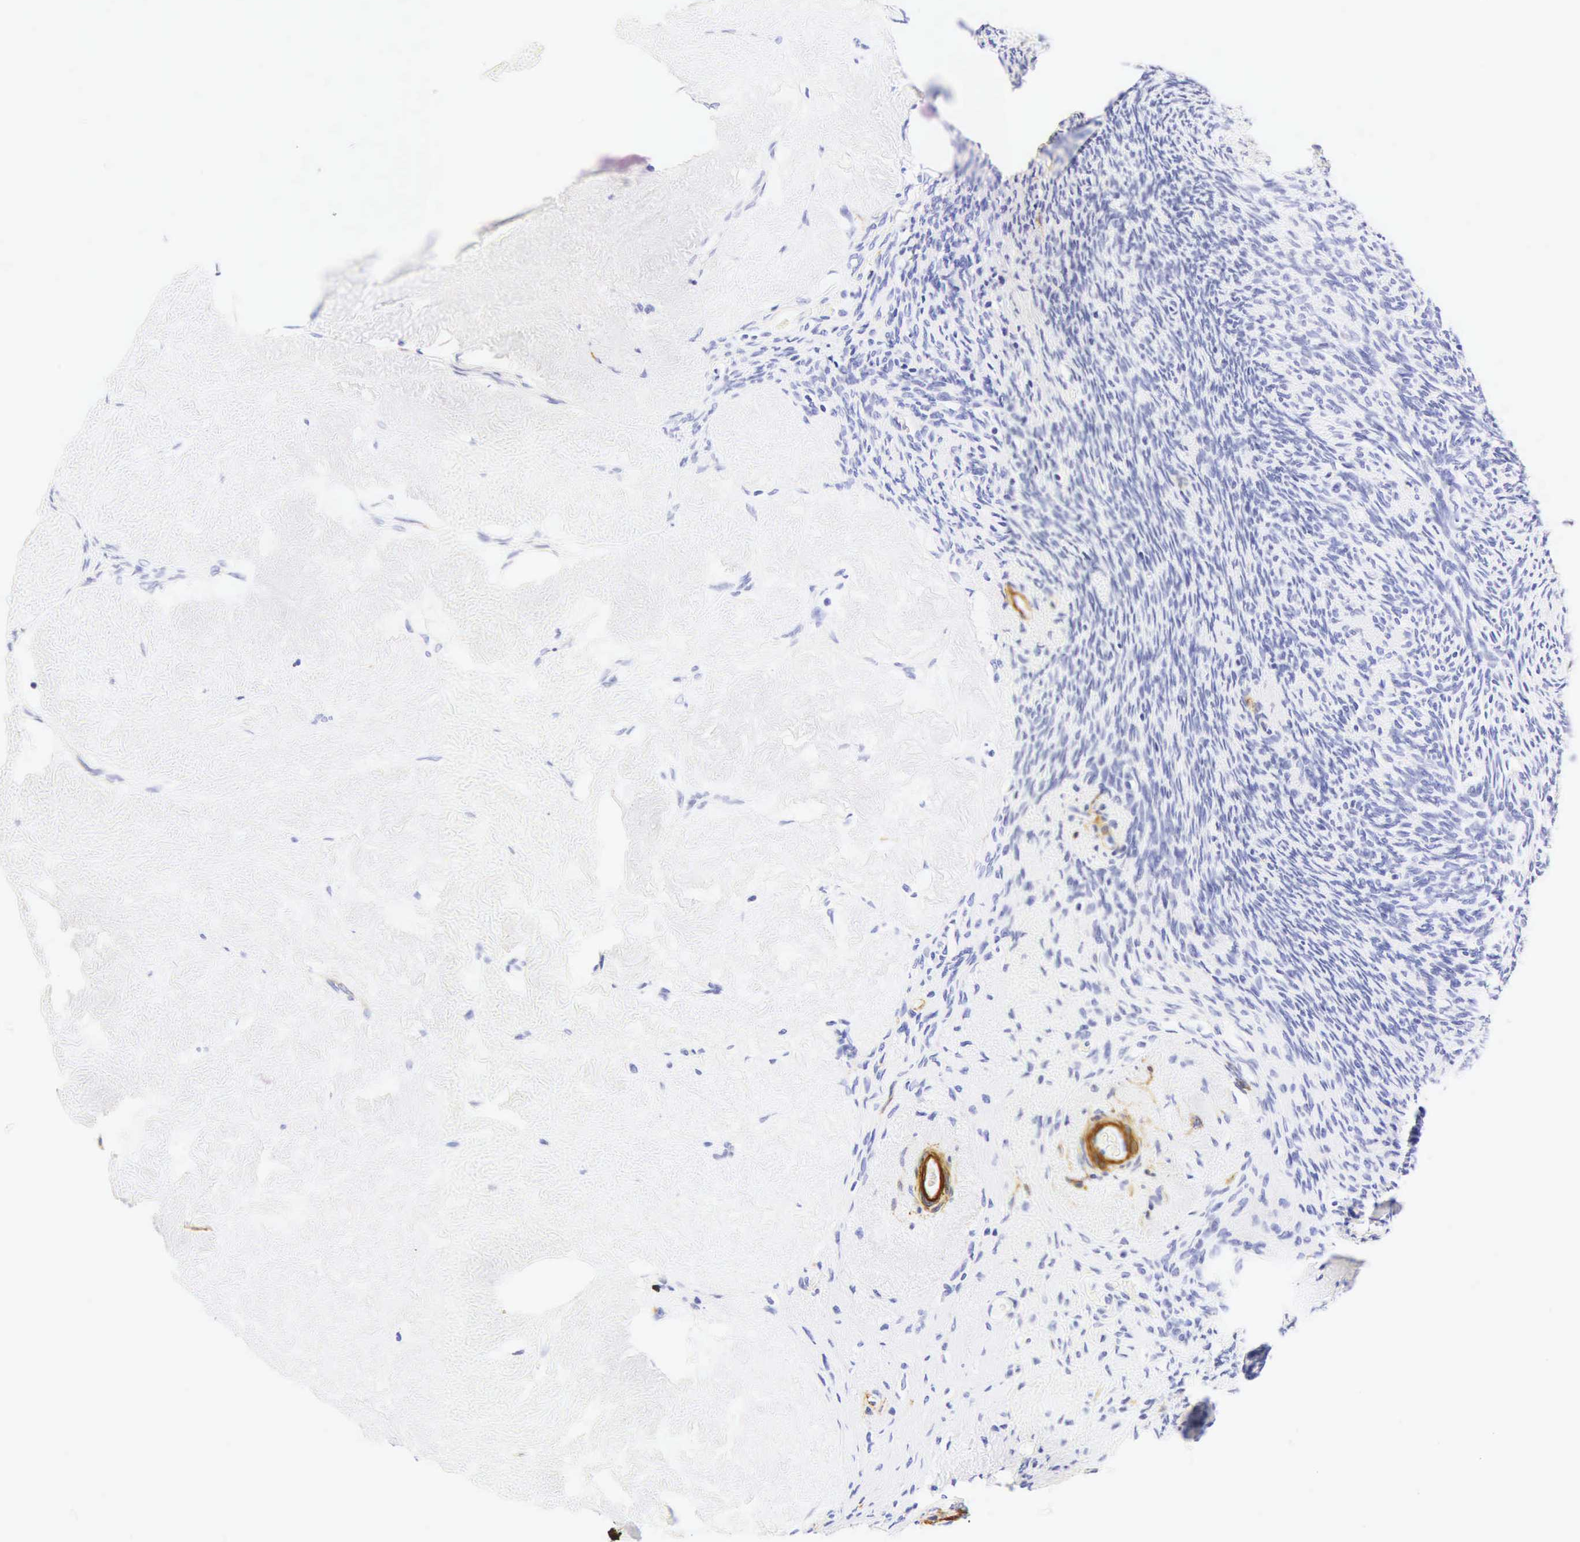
{"staining": {"intensity": "negative", "quantity": "none", "location": "none"}, "tissue": "ovary", "cell_type": "Follicle cells", "image_type": "normal", "snomed": [{"axis": "morphology", "description": "Normal tissue, NOS"}, {"axis": "topography", "description": "Ovary"}], "caption": "Immunohistochemistry of unremarkable human ovary displays no positivity in follicle cells.", "gene": "CALD1", "patient": {"sex": "female", "age": 53}}